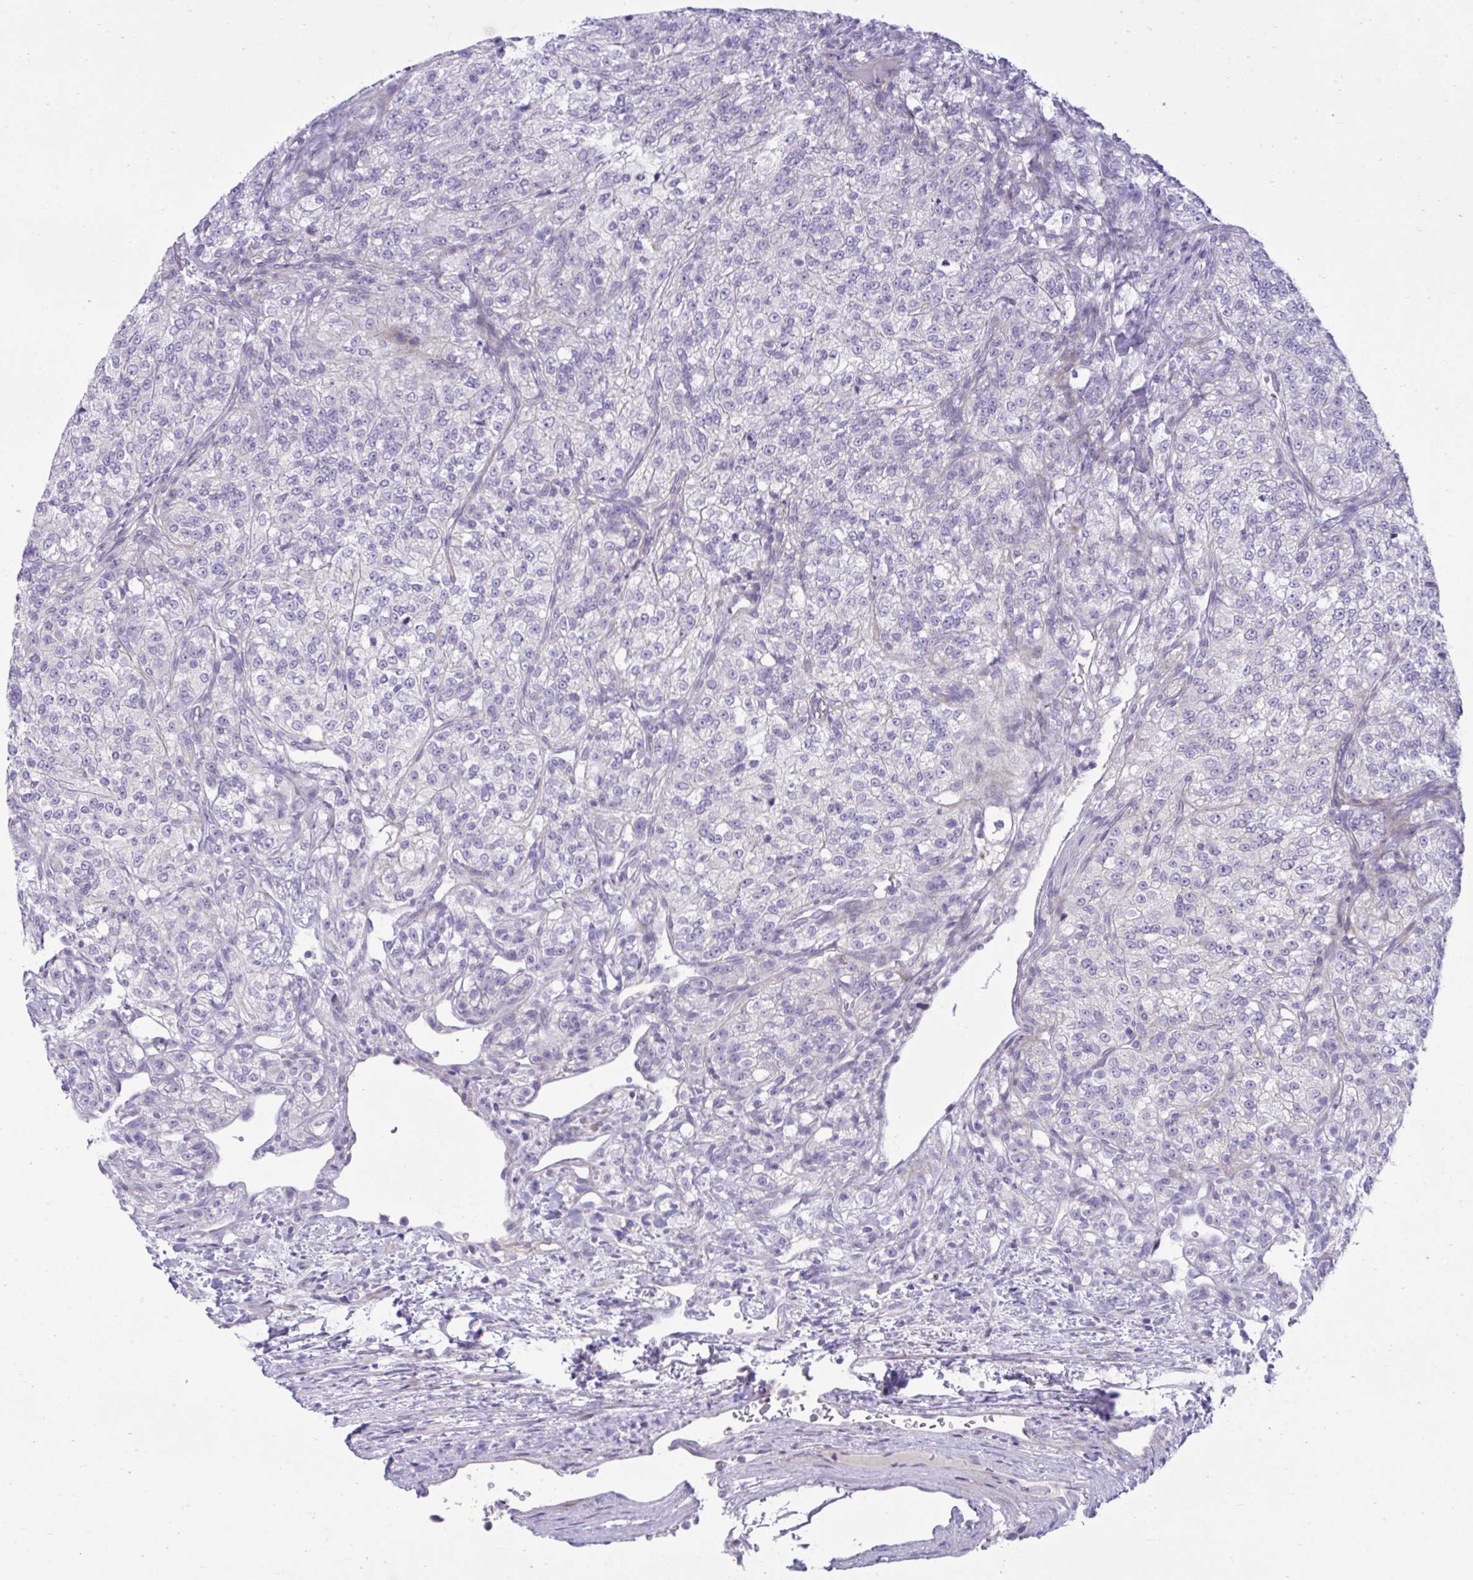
{"staining": {"intensity": "negative", "quantity": "none", "location": "none"}, "tissue": "renal cancer", "cell_type": "Tumor cells", "image_type": "cancer", "snomed": [{"axis": "morphology", "description": "Adenocarcinoma, NOS"}, {"axis": "topography", "description": "Kidney"}], "caption": "High magnification brightfield microscopy of renal adenocarcinoma stained with DAB (3,3'-diaminobenzidine) (brown) and counterstained with hematoxylin (blue): tumor cells show no significant expression.", "gene": "MED9", "patient": {"sex": "female", "age": 63}}